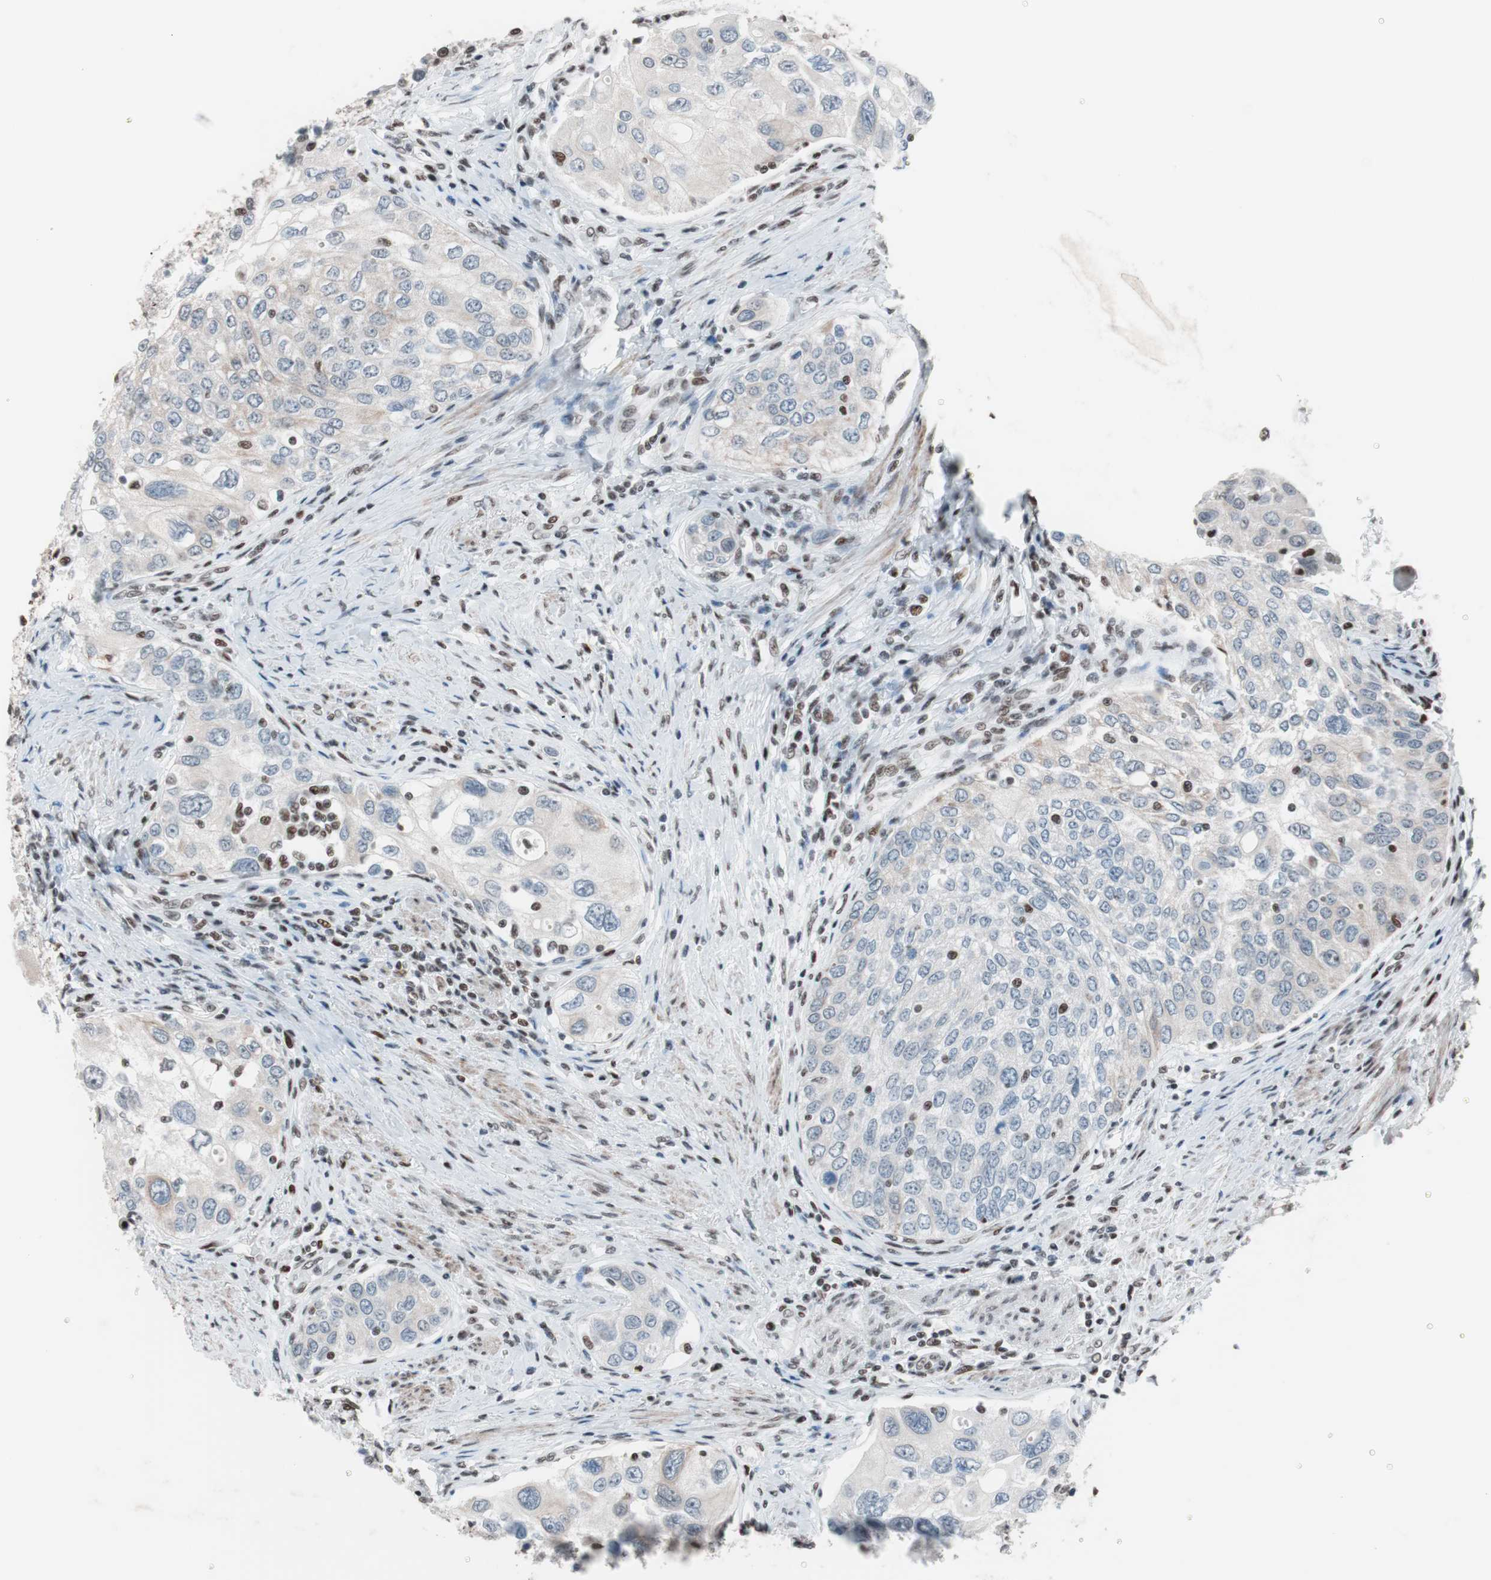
{"staining": {"intensity": "moderate", "quantity": "<25%", "location": "cytoplasmic/membranous"}, "tissue": "urothelial cancer", "cell_type": "Tumor cells", "image_type": "cancer", "snomed": [{"axis": "morphology", "description": "Urothelial carcinoma, High grade"}, {"axis": "topography", "description": "Urinary bladder"}], "caption": "IHC image of neoplastic tissue: urothelial cancer stained using immunohistochemistry demonstrates low levels of moderate protein expression localized specifically in the cytoplasmic/membranous of tumor cells, appearing as a cytoplasmic/membranous brown color.", "gene": "ARID1A", "patient": {"sex": "female", "age": 56}}